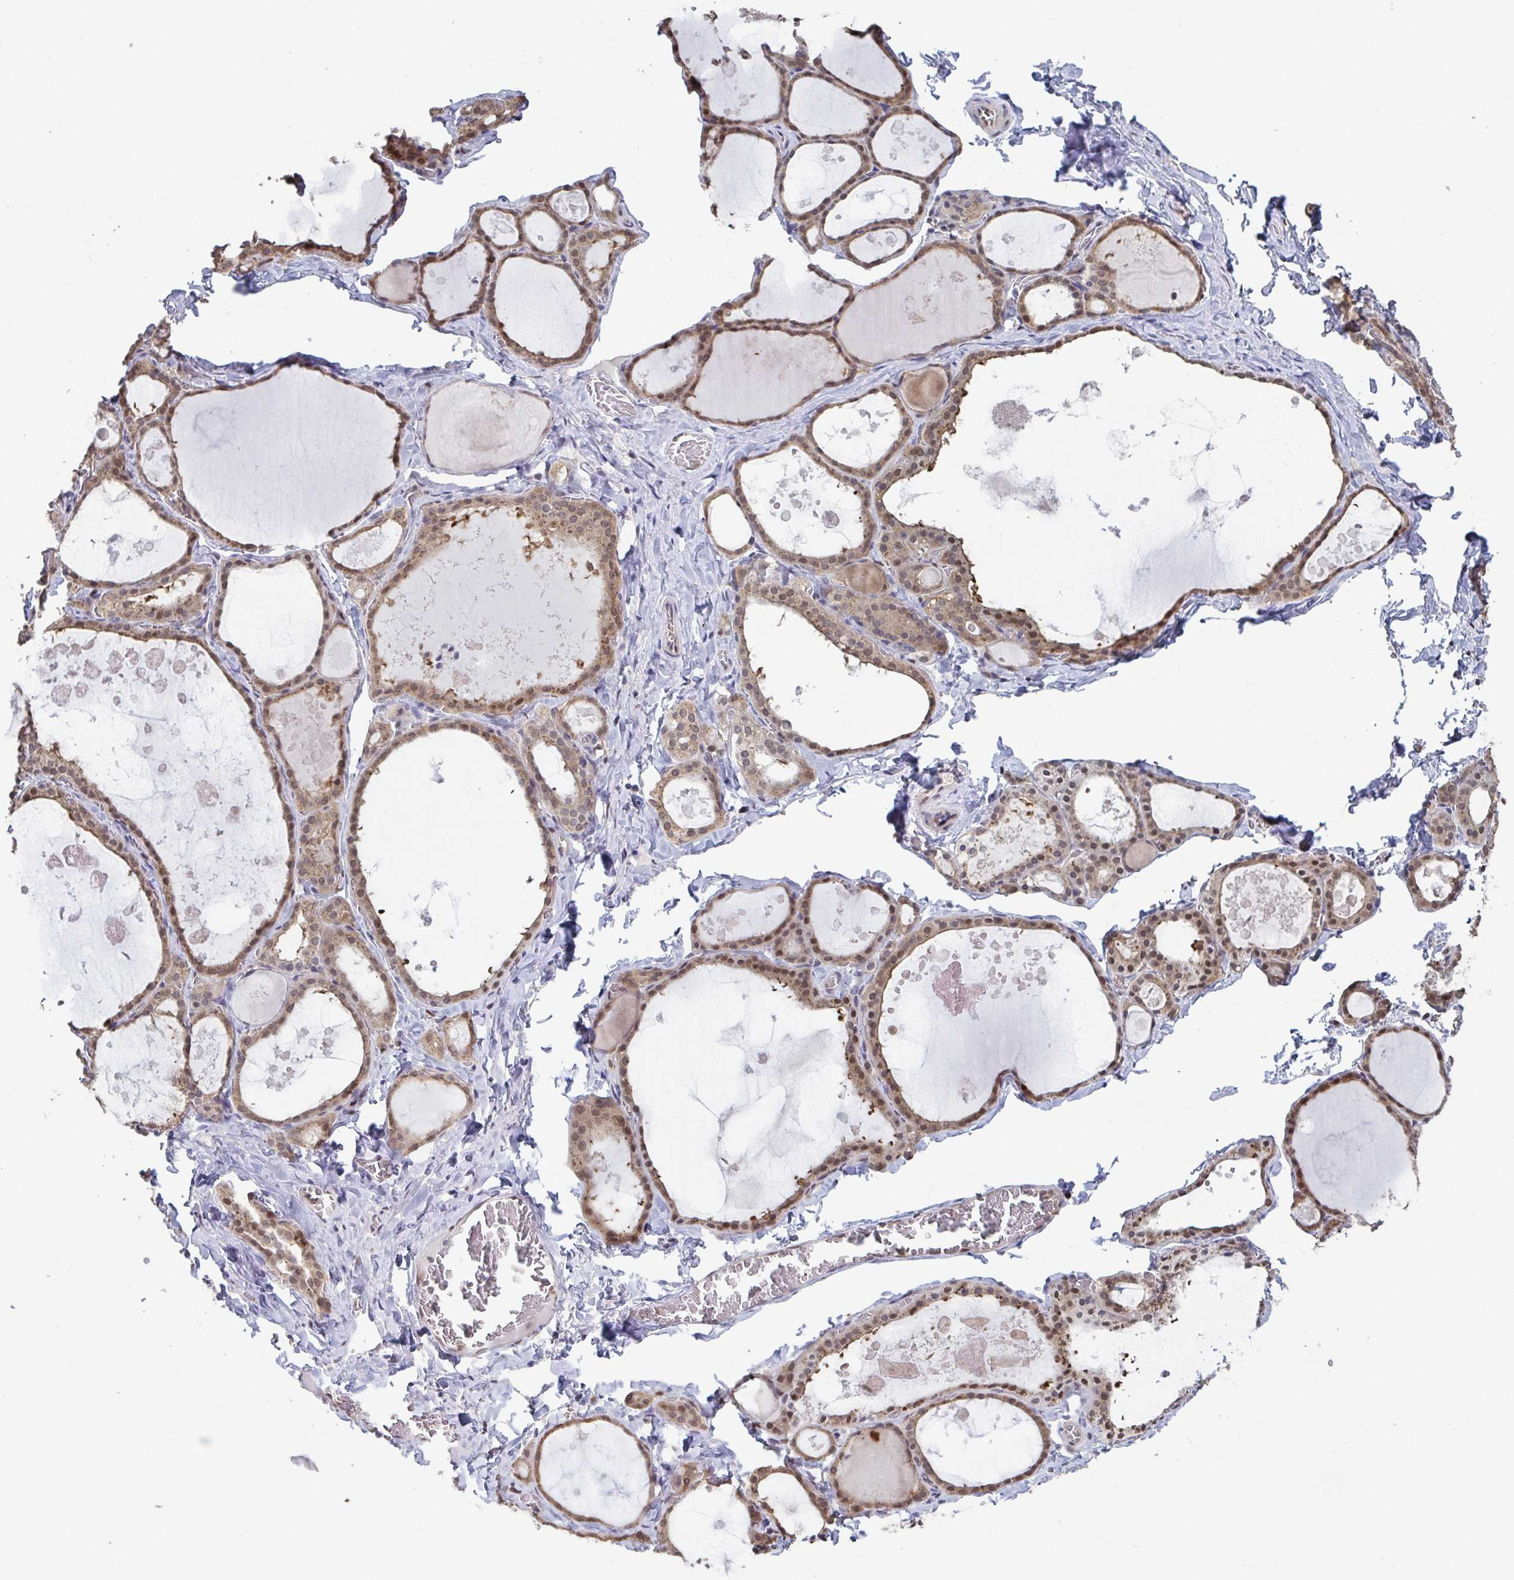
{"staining": {"intensity": "moderate", "quantity": ">75%", "location": "cytoplasmic/membranous,nuclear"}, "tissue": "thyroid gland", "cell_type": "Glandular cells", "image_type": "normal", "snomed": [{"axis": "morphology", "description": "Normal tissue, NOS"}, {"axis": "topography", "description": "Thyroid gland"}], "caption": "This micrograph demonstrates unremarkable thyroid gland stained with IHC to label a protein in brown. The cytoplasmic/membranous,nuclear of glandular cells show moderate positivity for the protein. Nuclei are counter-stained blue.", "gene": "ACD", "patient": {"sex": "male", "age": 56}}